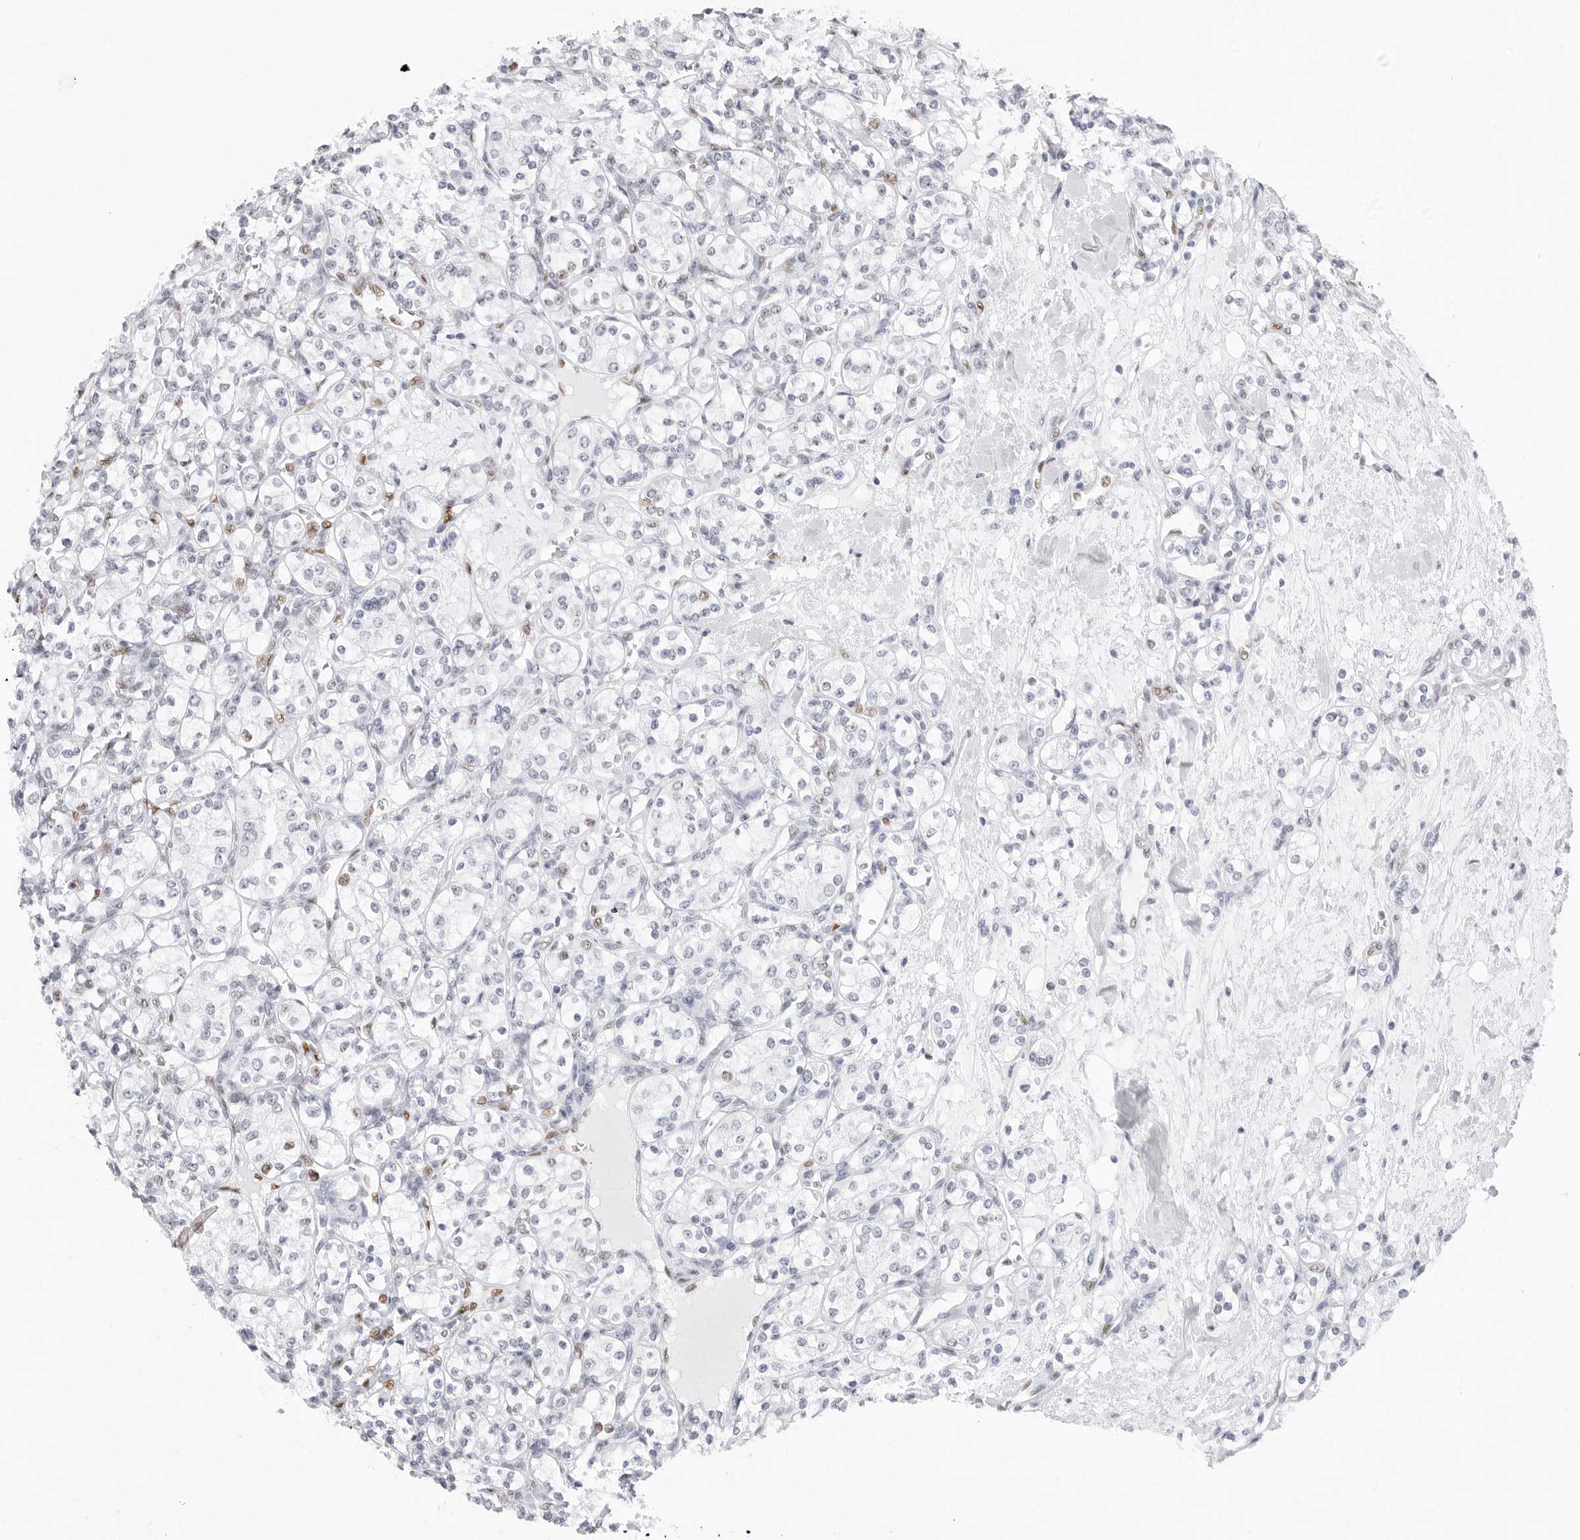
{"staining": {"intensity": "weak", "quantity": "<25%", "location": "nuclear"}, "tissue": "renal cancer", "cell_type": "Tumor cells", "image_type": "cancer", "snomed": [{"axis": "morphology", "description": "Adenocarcinoma, NOS"}, {"axis": "topography", "description": "Kidney"}], "caption": "A histopathology image of adenocarcinoma (renal) stained for a protein reveals no brown staining in tumor cells.", "gene": "NASP", "patient": {"sex": "male", "age": 77}}